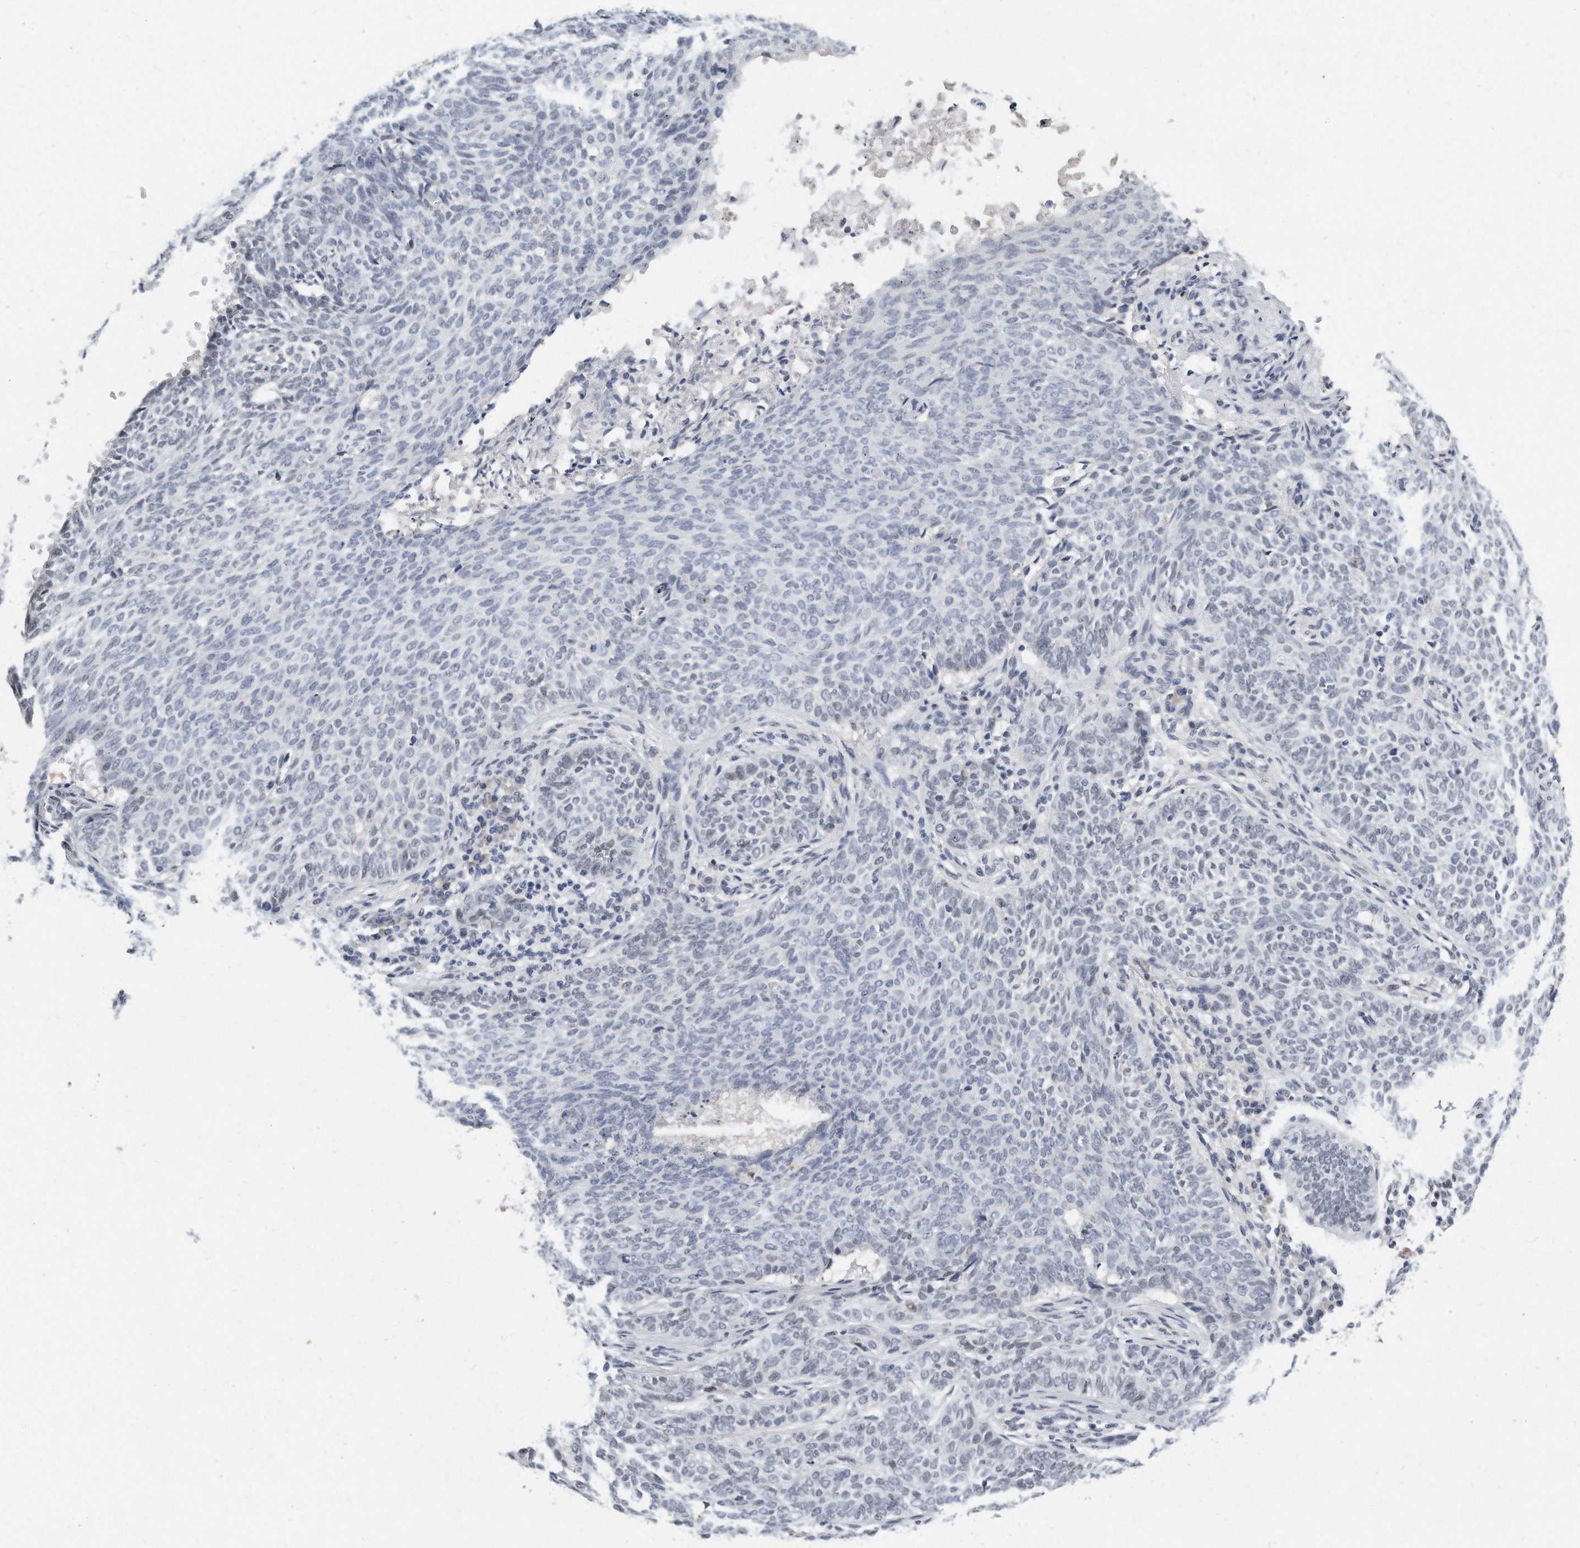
{"staining": {"intensity": "negative", "quantity": "none", "location": "none"}, "tissue": "skin cancer", "cell_type": "Tumor cells", "image_type": "cancer", "snomed": [{"axis": "morphology", "description": "Basal cell carcinoma"}, {"axis": "topography", "description": "Skin"}], "caption": "IHC histopathology image of basal cell carcinoma (skin) stained for a protein (brown), which exhibits no positivity in tumor cells. (DAB immunohistochemistry (IHC) with hematoxylin counter stain).", "gene": "CTBP2", "patient": {"sex": "male", "age": 87}}